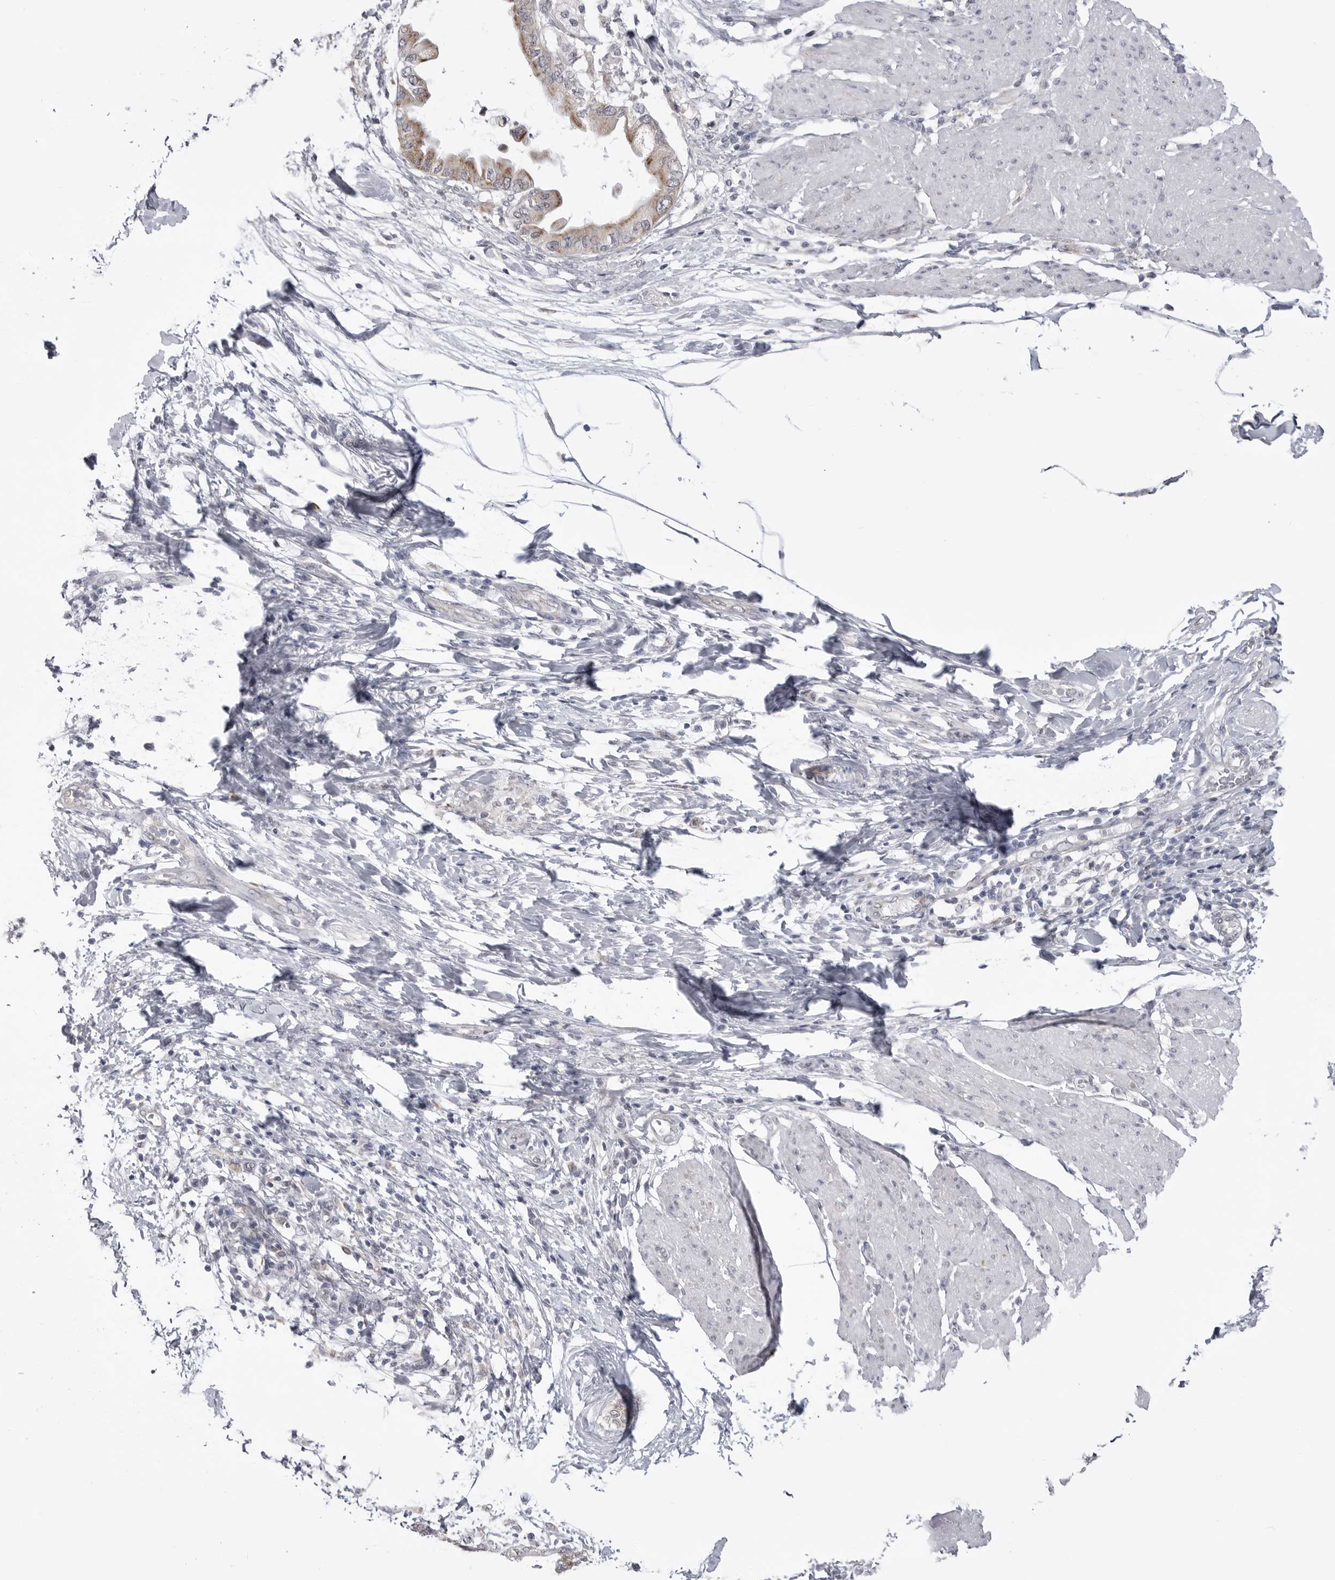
{"staining": {"intensity": "weak", "quantity": ">75%", "location": "cytoplasmic/membranous"}, "tissue": "pancreatic cancer", "cell_type": "Tumor cells", "image_type": "cancer", "snomed": [{"axis": "morphology", "description": "Normal tissue, NOS"}, {"axis": "morphology", "description": "Adenocarcinoma, NOS"}, {"axis": "topography", "description": "Pancreas"}, {"axis": "topography", "description": "Duodenum"}], "caption": "Human adenocarcinoma (pancreatic) stained with a protein marker exhibits weak staining in tumor cells.", "gene": "FH", "patient": {"sex": "female", "age": 60}}